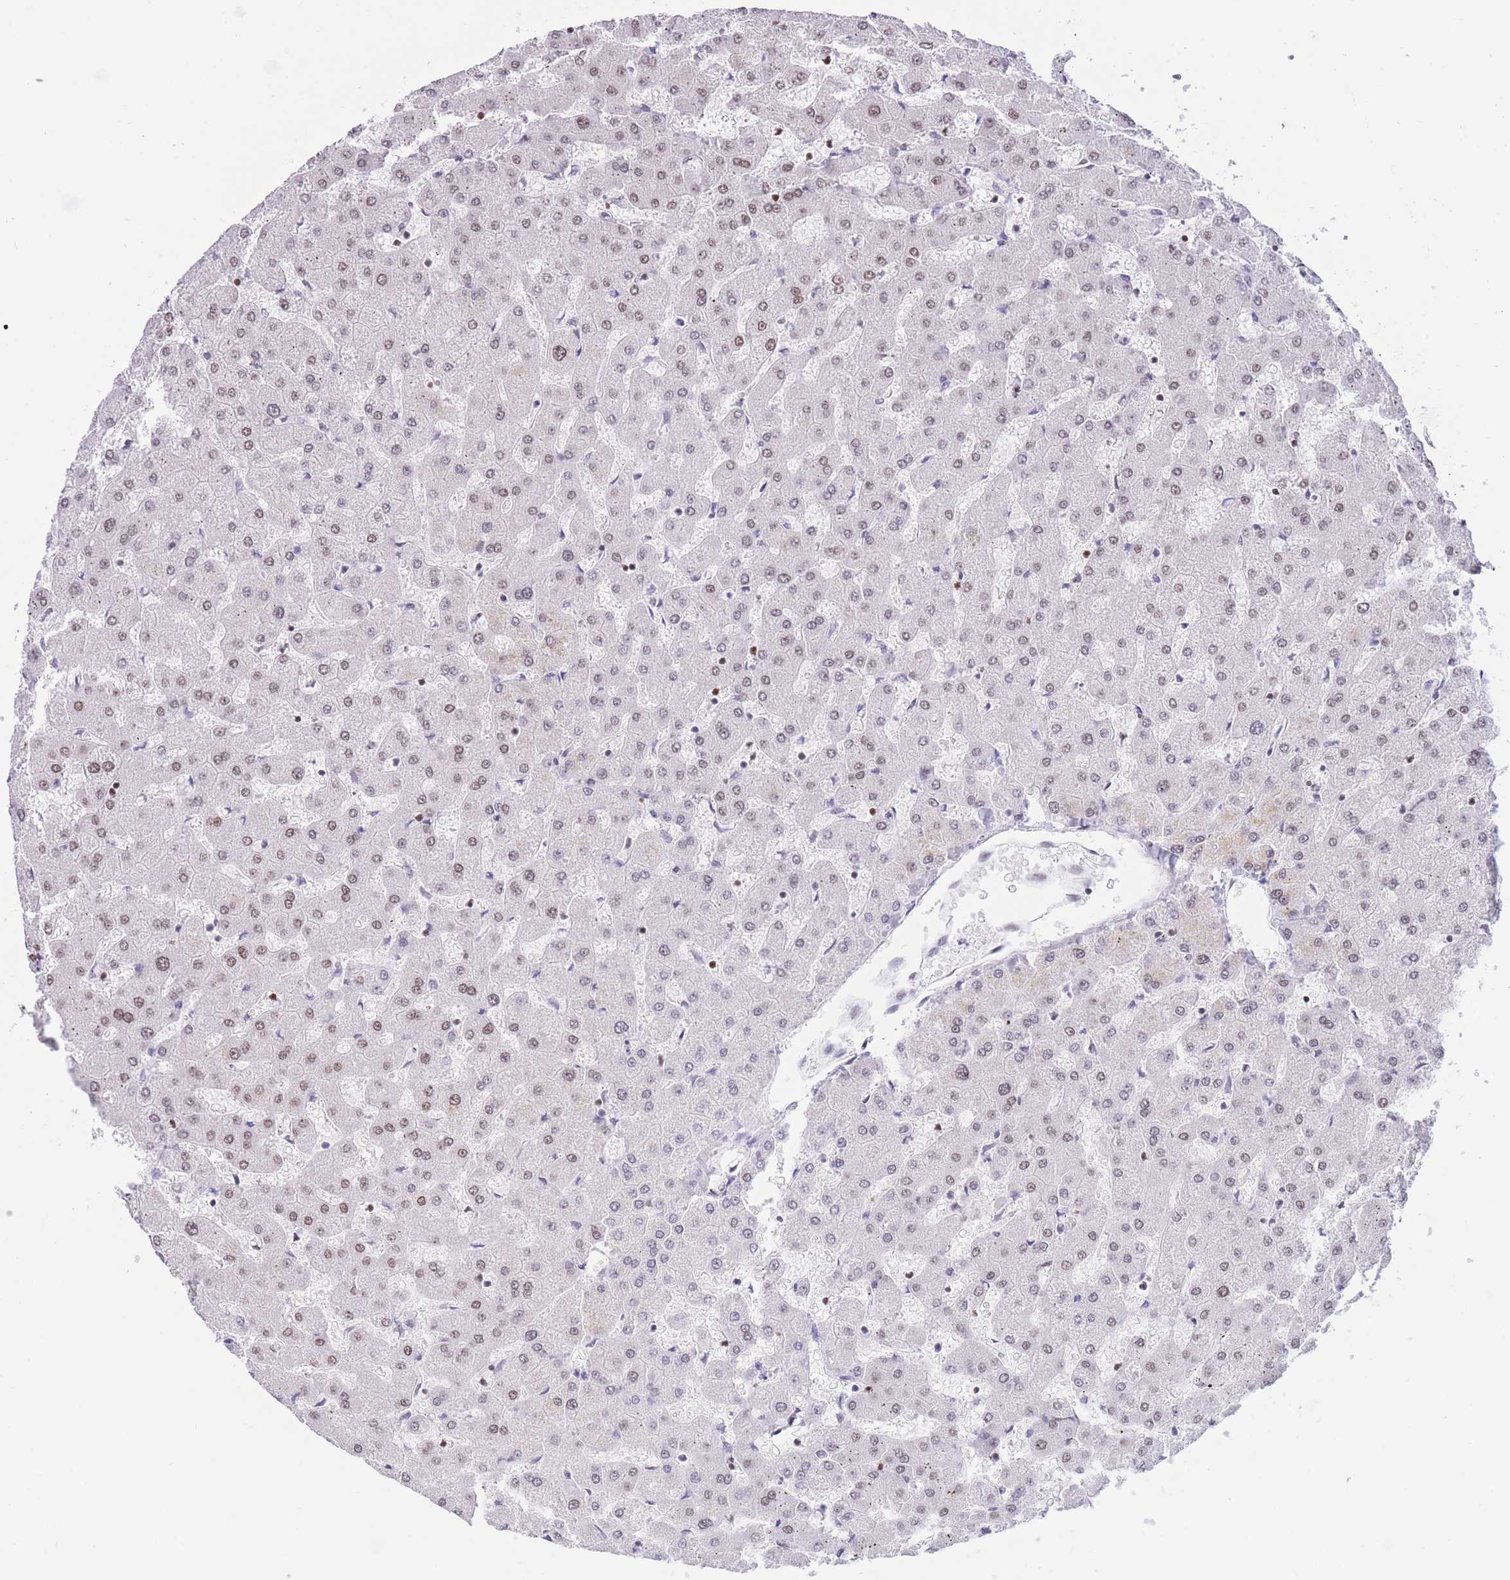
{"staining": {"intensity": "negative", "quantity": "none", "location": "none"}, "tissue": "liver", "cell_type": "Cholangiocytes", "image_type": "normal", "snomed": [{"axis": "morphology", "description": "Normal tissue, NOS"}, {"axis": "topography", "description": "Liver"}], "caption": "IHC image of unremarkable human liver stained for a protein (brown), which displays no positivity in cholangiocytes.", "gene": "HMGN1", "patient": {"sex": "female", "age": 63}}